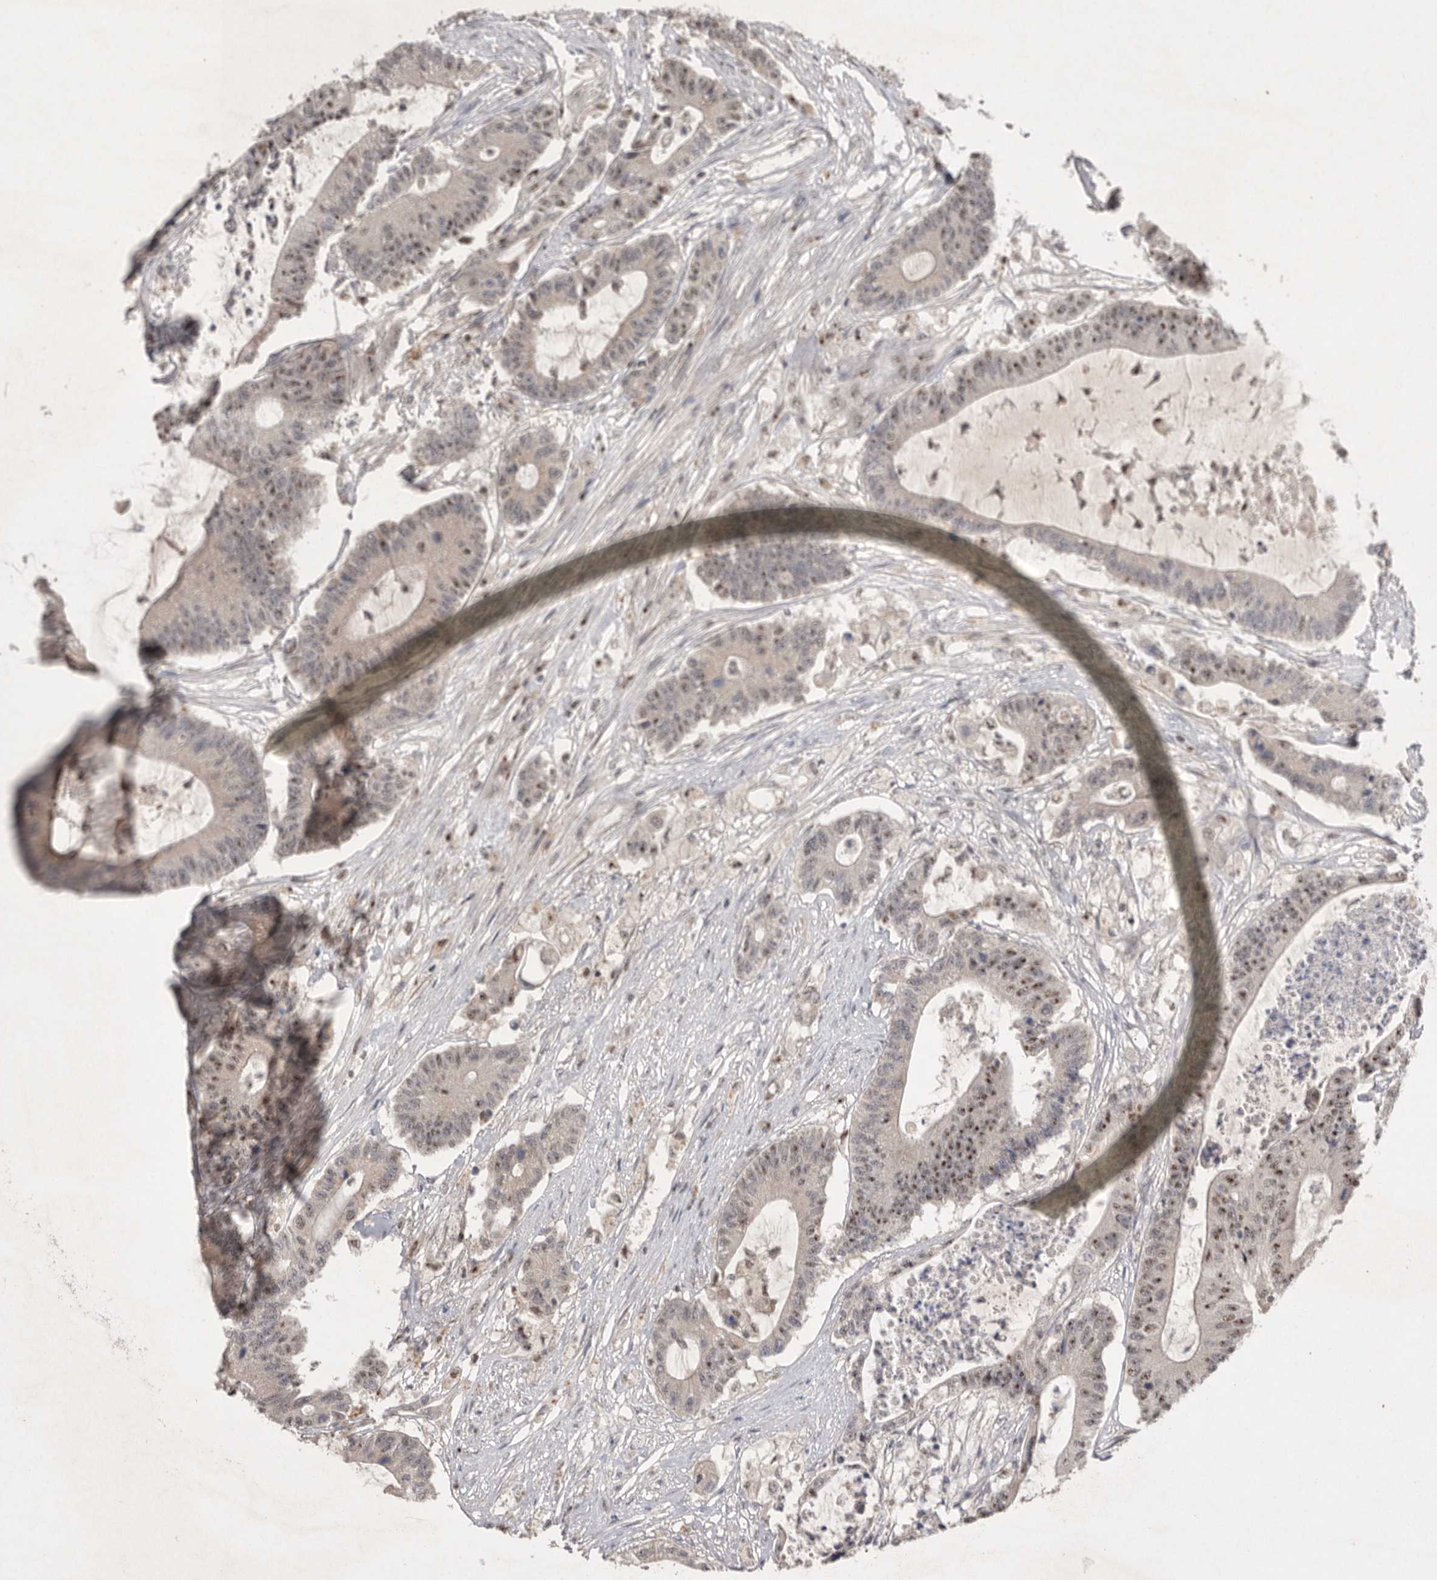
{"staining": {"intensity": "moderate", "quantity": "25%-75%", "location": "nuclear"}, "tissue": "colorectal cancer", "cell_type": "Tumor cells", "image_type": "cancer", "snomed": [{"axis": "morphology", "description": "Adenocarcinoma, NOS"}, {"axis": "topography", "description": "Colon"}], "caption": "The immunohistochemical stain shows moderate nuclear staining in tumor cells of colorectal cancer (adenocarcinoma) tissue. (DAB (3,3'-diaminobenzidine) IHC, brown staining for protein, blue staining for nuclei).", "gene": "HUS1", "patient": {"sex": "female", "age": 84}}